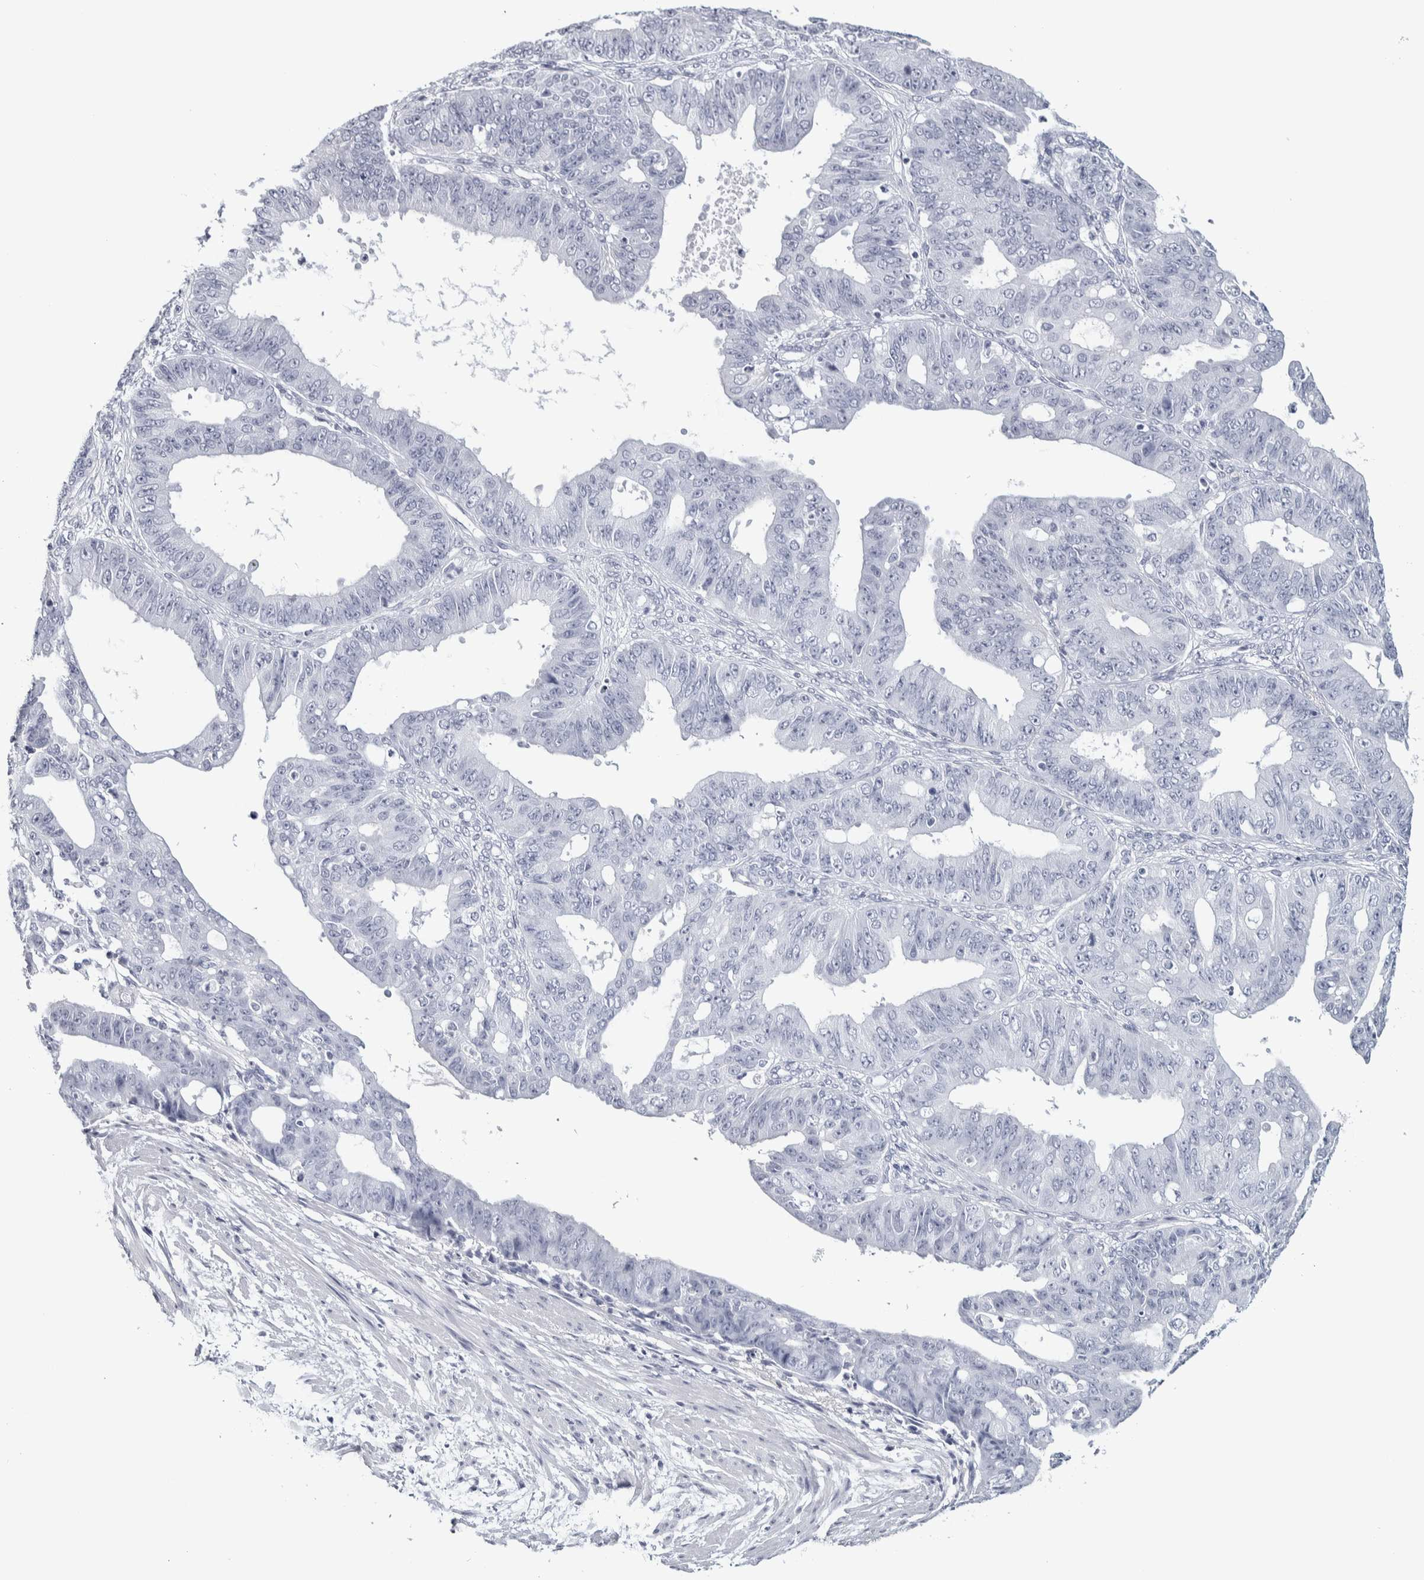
{"staining": {"intensity": "negative", "quantity": "none", "location": "none"}, "tissue": "ovarian cancer", "cell_type": "Tumor cells", "image_type": "cancer", "snomed": [{"axis": "morphology", "description": "Carcinoma, endometroid"}, {"axis": "topography", "description": "Ovary"}], "caption": "A photomicrograph of ovarian endometroid carcinoma stained for a protein shows no brown staining in tumor cells. (Stains: DAB immunohistochemistry (IHC) with hematoxylin counter stain, Microscopy: brightfield microscopy at high magnification).", "gene": "NECAB1", "patient": {"sex": "female", "age": 42}}